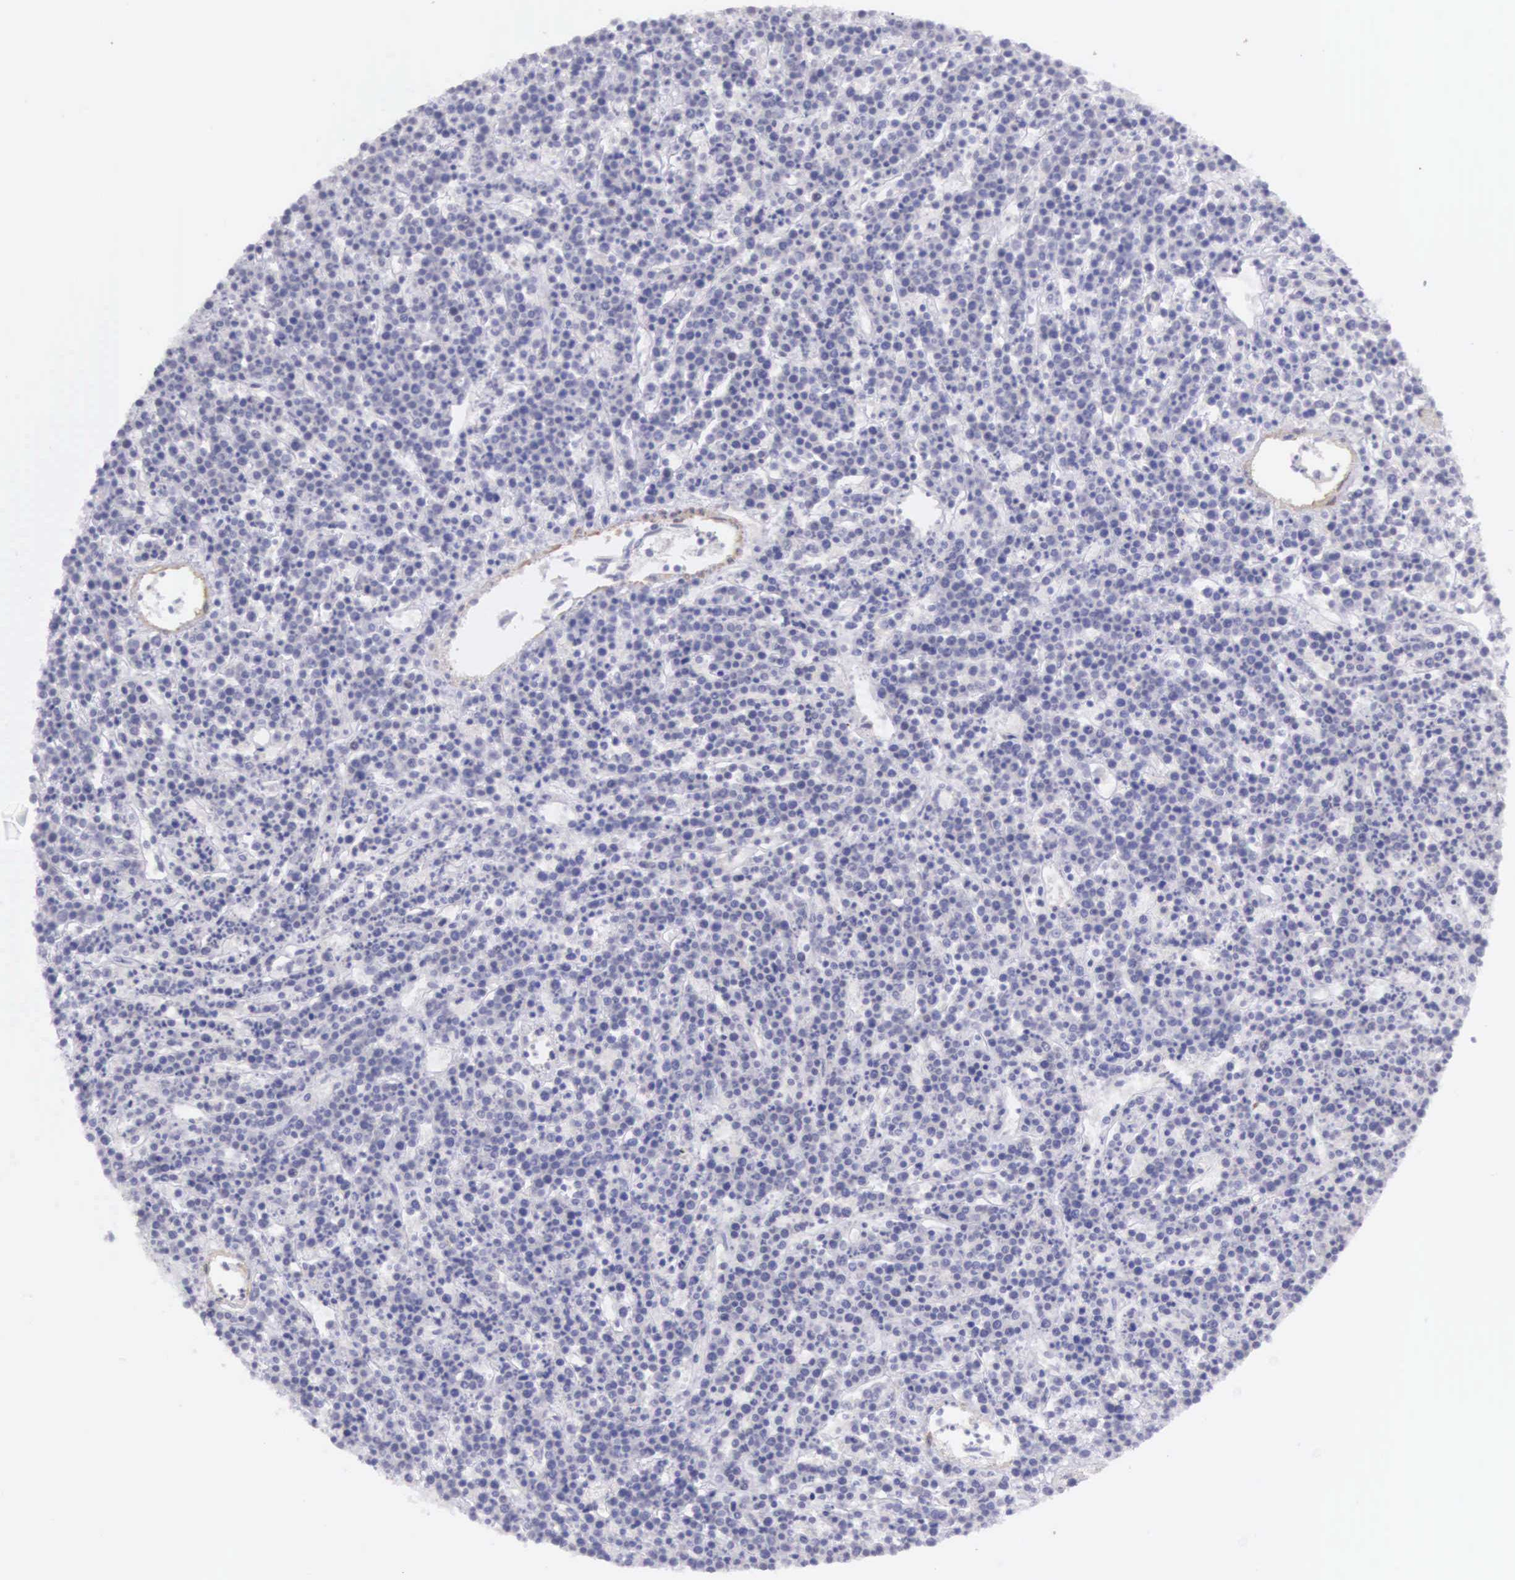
{"staining": {"intensity": "negative", "quantity": "none", "location": "none"}, "tissue": "lymphoma", "cell_type": "Tumor cells", "image_type": "cancer", "snomed": [{"axis": "morphology", "description": "Malignant lymphoma, non-Hodgkin's type, High grade"}, {"axis": "topography", "description": "Ovary"}], "caption": "DAB (3,3'-diaminobenzidine) immunohistochemical staining of human high-grade malignant lymphoma, non-Hodgkin's type exhibits no significant positivity in tumor cells.", "gene": "ARFGAP3", "patient": {"sex": "female", "age": 56}}